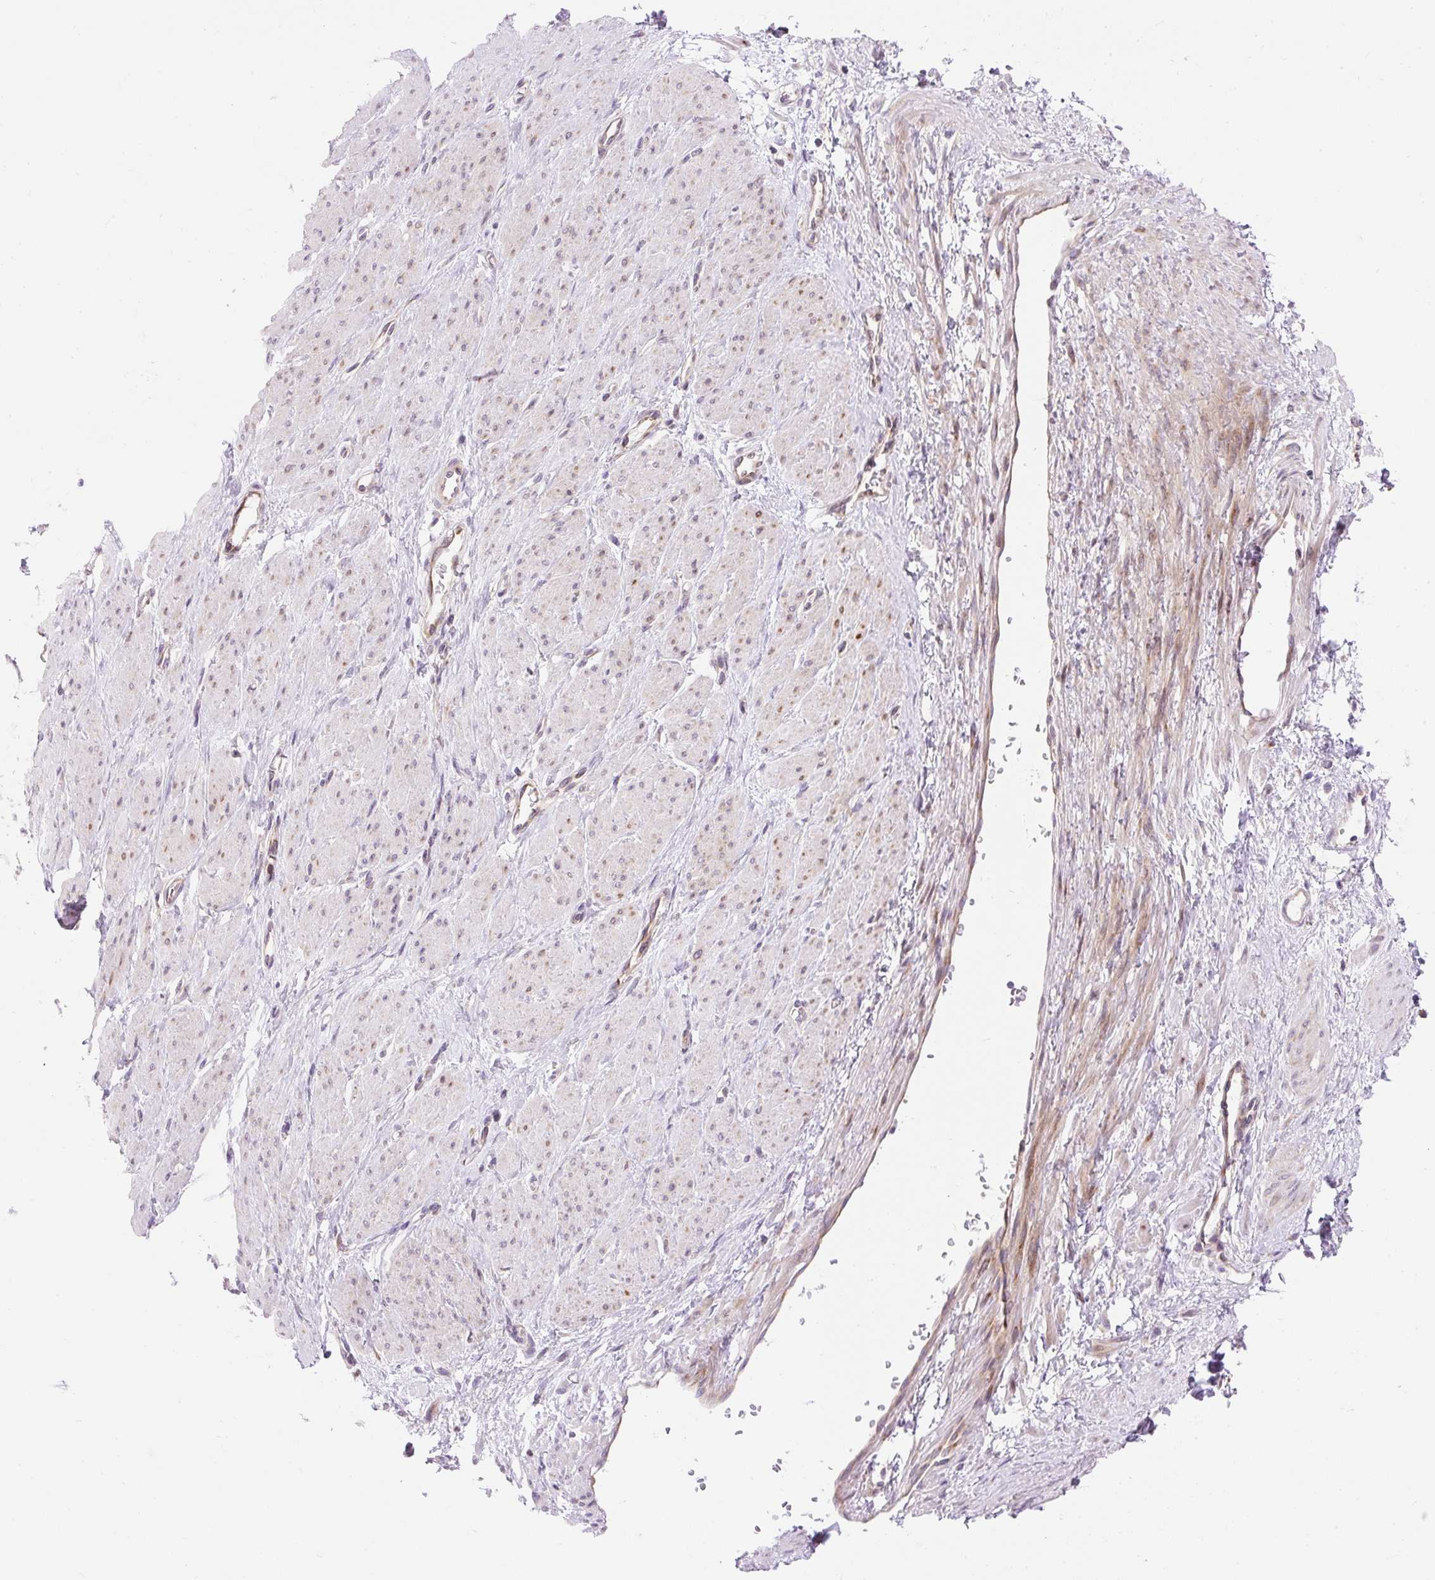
{"staining": {"intensity": "weak", "quantity": "<25%", "location": "cytoplasmic/membranous"}, "tissue": "smooth muscle", "cell_type": "Smooth muscle cells", "image_type": "normal", "snomed": [{"axis": "morphology", "description": "Normal tissue, NOS"}, {"axis": "topography", "description": "Smooth muscle"}, {"axis": "topography", "description": "Uterus"}], "caption": "This is an immunohistochemistry (IHC) image of benign human smooth muscle. There is no positivity in smooth muscle cells.", "gene": "GPR45", "patient": {"sex": "female", "age": 39}}